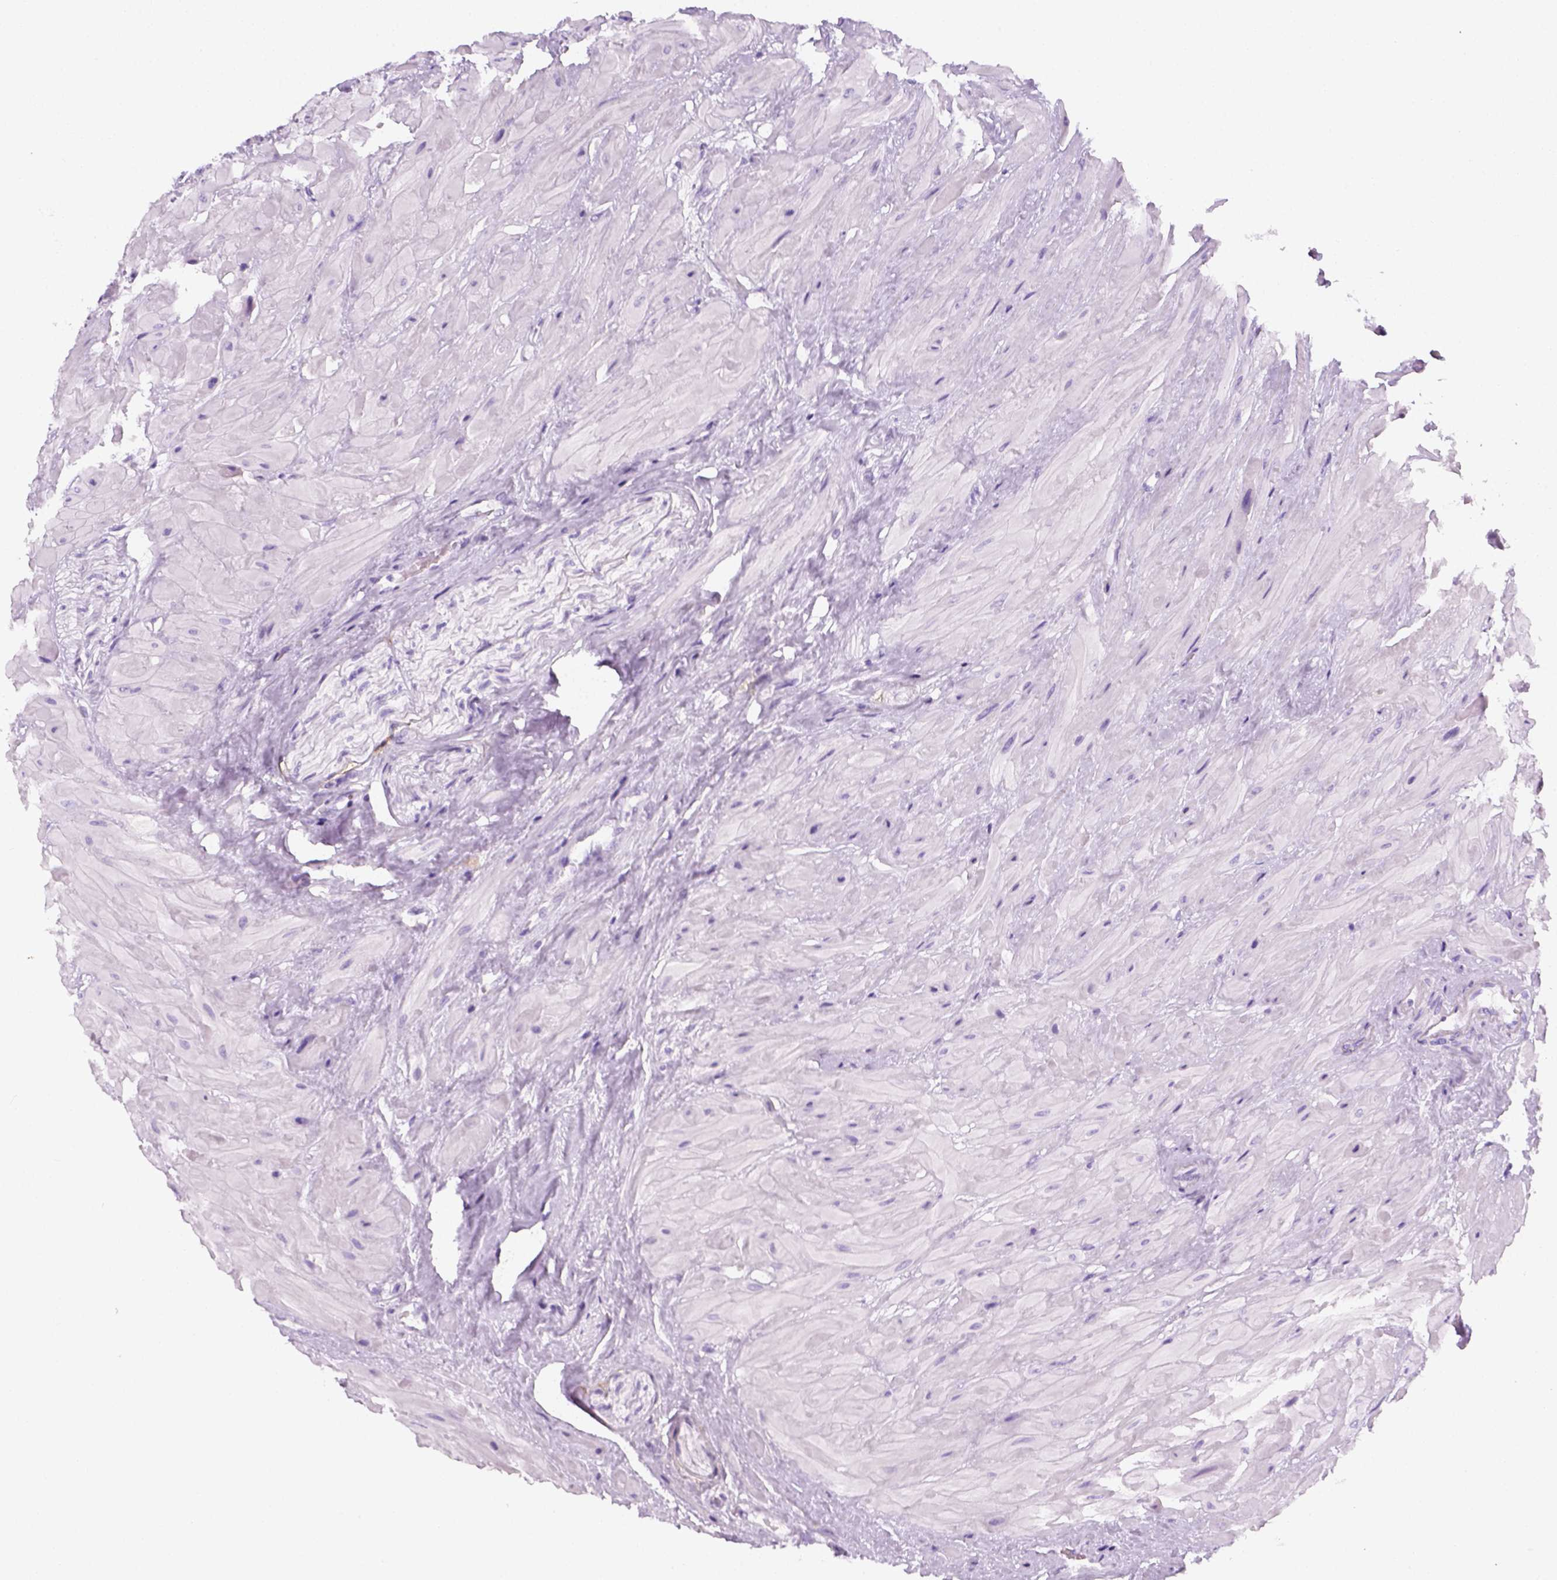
{"staining": {"intensity": "strong", "quantity": "<25%", "location": "cytoplasmic/membranous"}, "tissue": "seminal vesicle", "cell_type": "Glandular cells", "image_type": "normal", "snomed": [{"axis": "morphology", "description": "Normal tissue, NOS"}, {"axis": "topography", "description": "Seminal veicle"}], "caption": "High-power microscopy captured an IHC image of normal seminal vesicle, revealing strong cytoplasmic/membranous positivity in approximately <25% of glandular cells. (Brightfield microscopy of DAB IHC at high magnification).", "gene": "AQP3", "patient": {"sex": "male", "age": 57}}